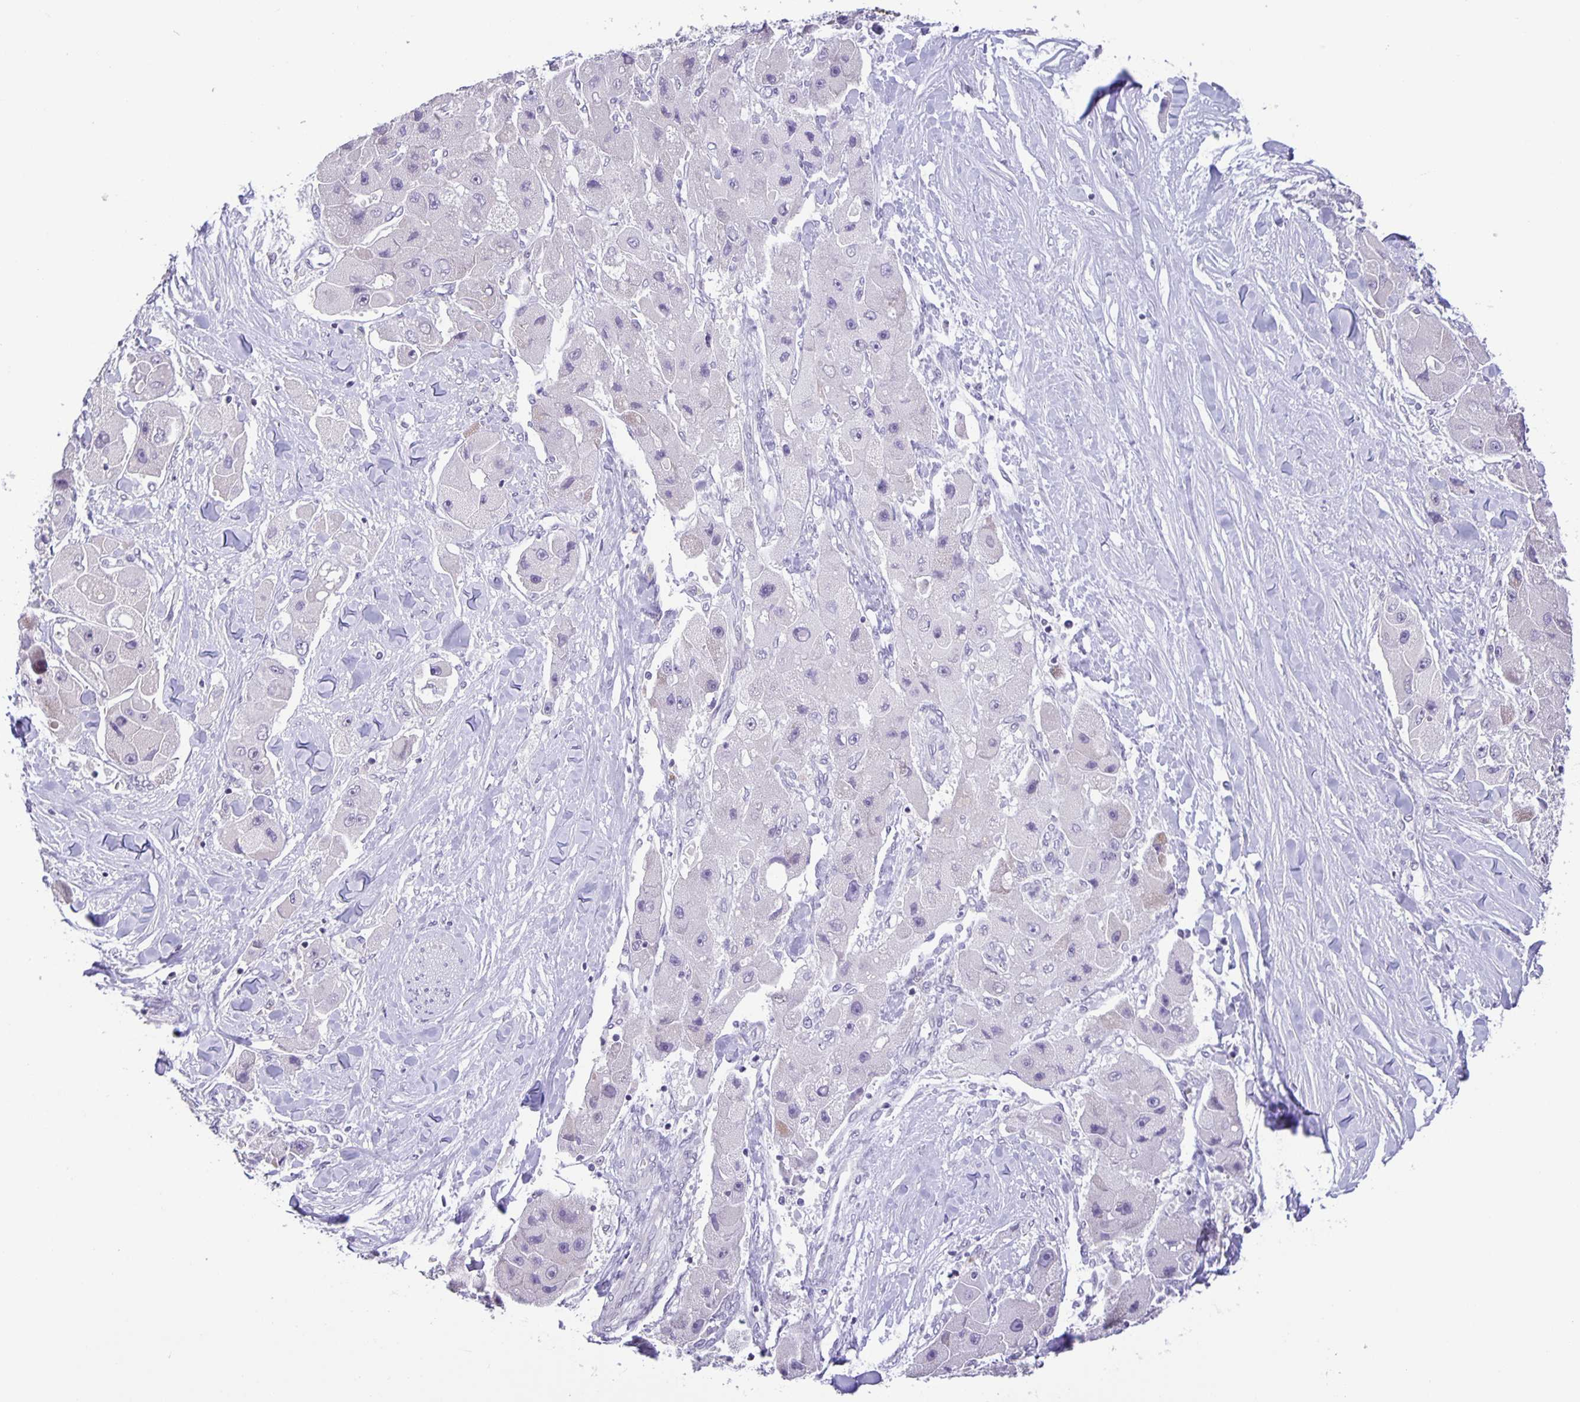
{"staining": {"intensity": "negative", "quantity": "none", "location": "none"}, "tissue": "liver cancer", "cell_type": "Tumor cells", "image_type": "cancer", "snomed": [{"axis": "morphology", "description": "Carcinoma, Hepatocellular, NOS"}, {"axis": "topography", "description": "Liver"}], "caption": "High magnification brightfield microscopy of hepatocellular carcinoma (liver) stained with DAB (3,3'-diaminobenzidine) (brown) and counterstained with hematoxylin (blue): tumor cells show no significant staining.", "gene": "PHRF1", "patient": {"sex": "male", "age": 24}}